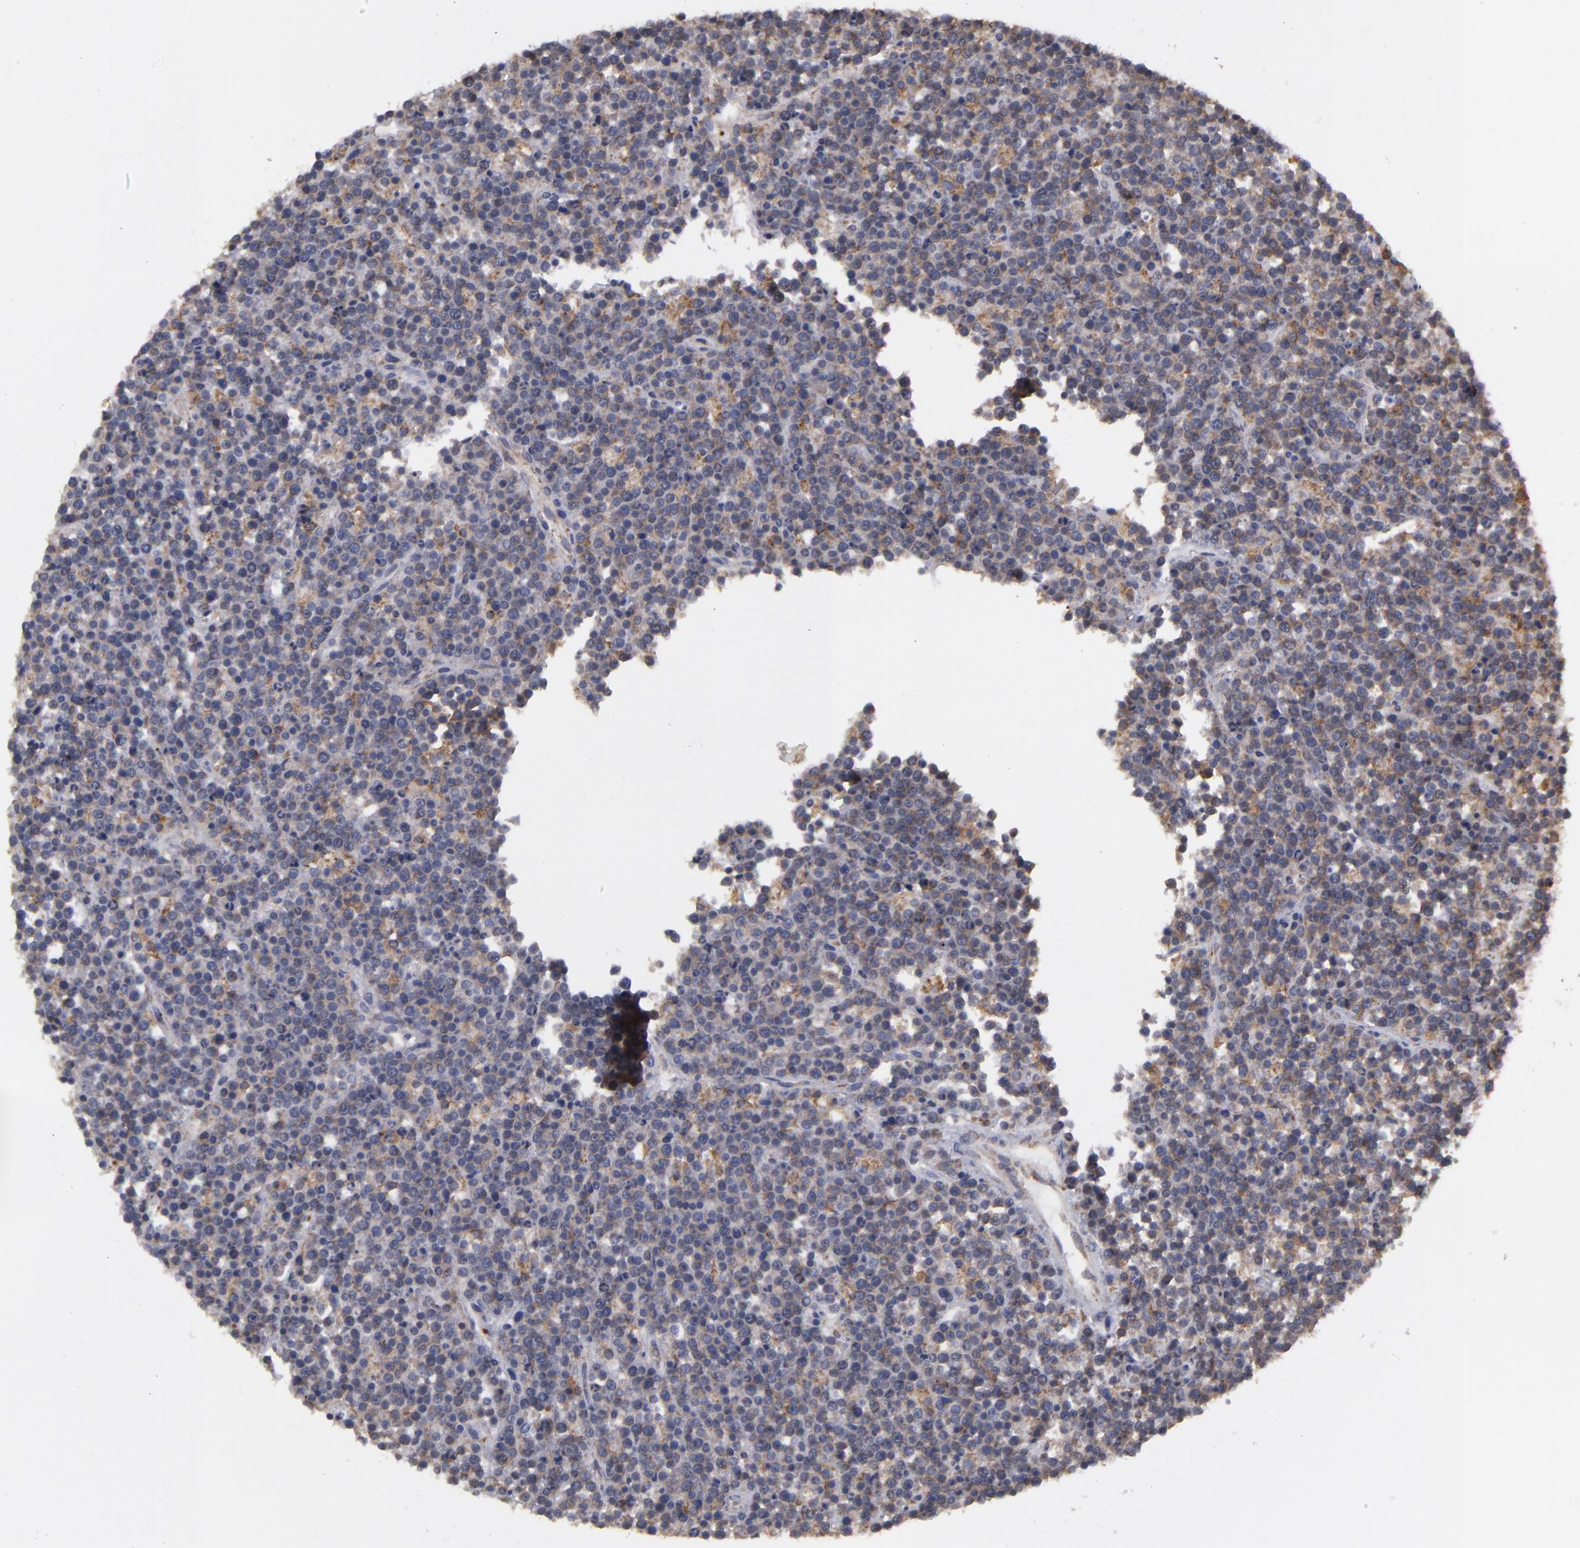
{"staining": {"intensity": "moderate", "quantity": "25%-75%", "location": "cytoplasmic/membranous"}, "tissue": "lymphoma", "cell_type": "Tumor cells", "image_type": "cancer", "snomed": [{"axis": "morphology", "description": "Malignant lymphoma, non-Hodgkin's type, High grade"}, {"axis": "topography", "description": "Ovary"}], "caption": "Immunohistochemical staining of lymphoma shows moderate cytoplasmic/membranous protein positivity in approximately 25%-75% of tumor cells.", "gene": "MTHFD1", "patient": {"sex": "female", "age": 56}}